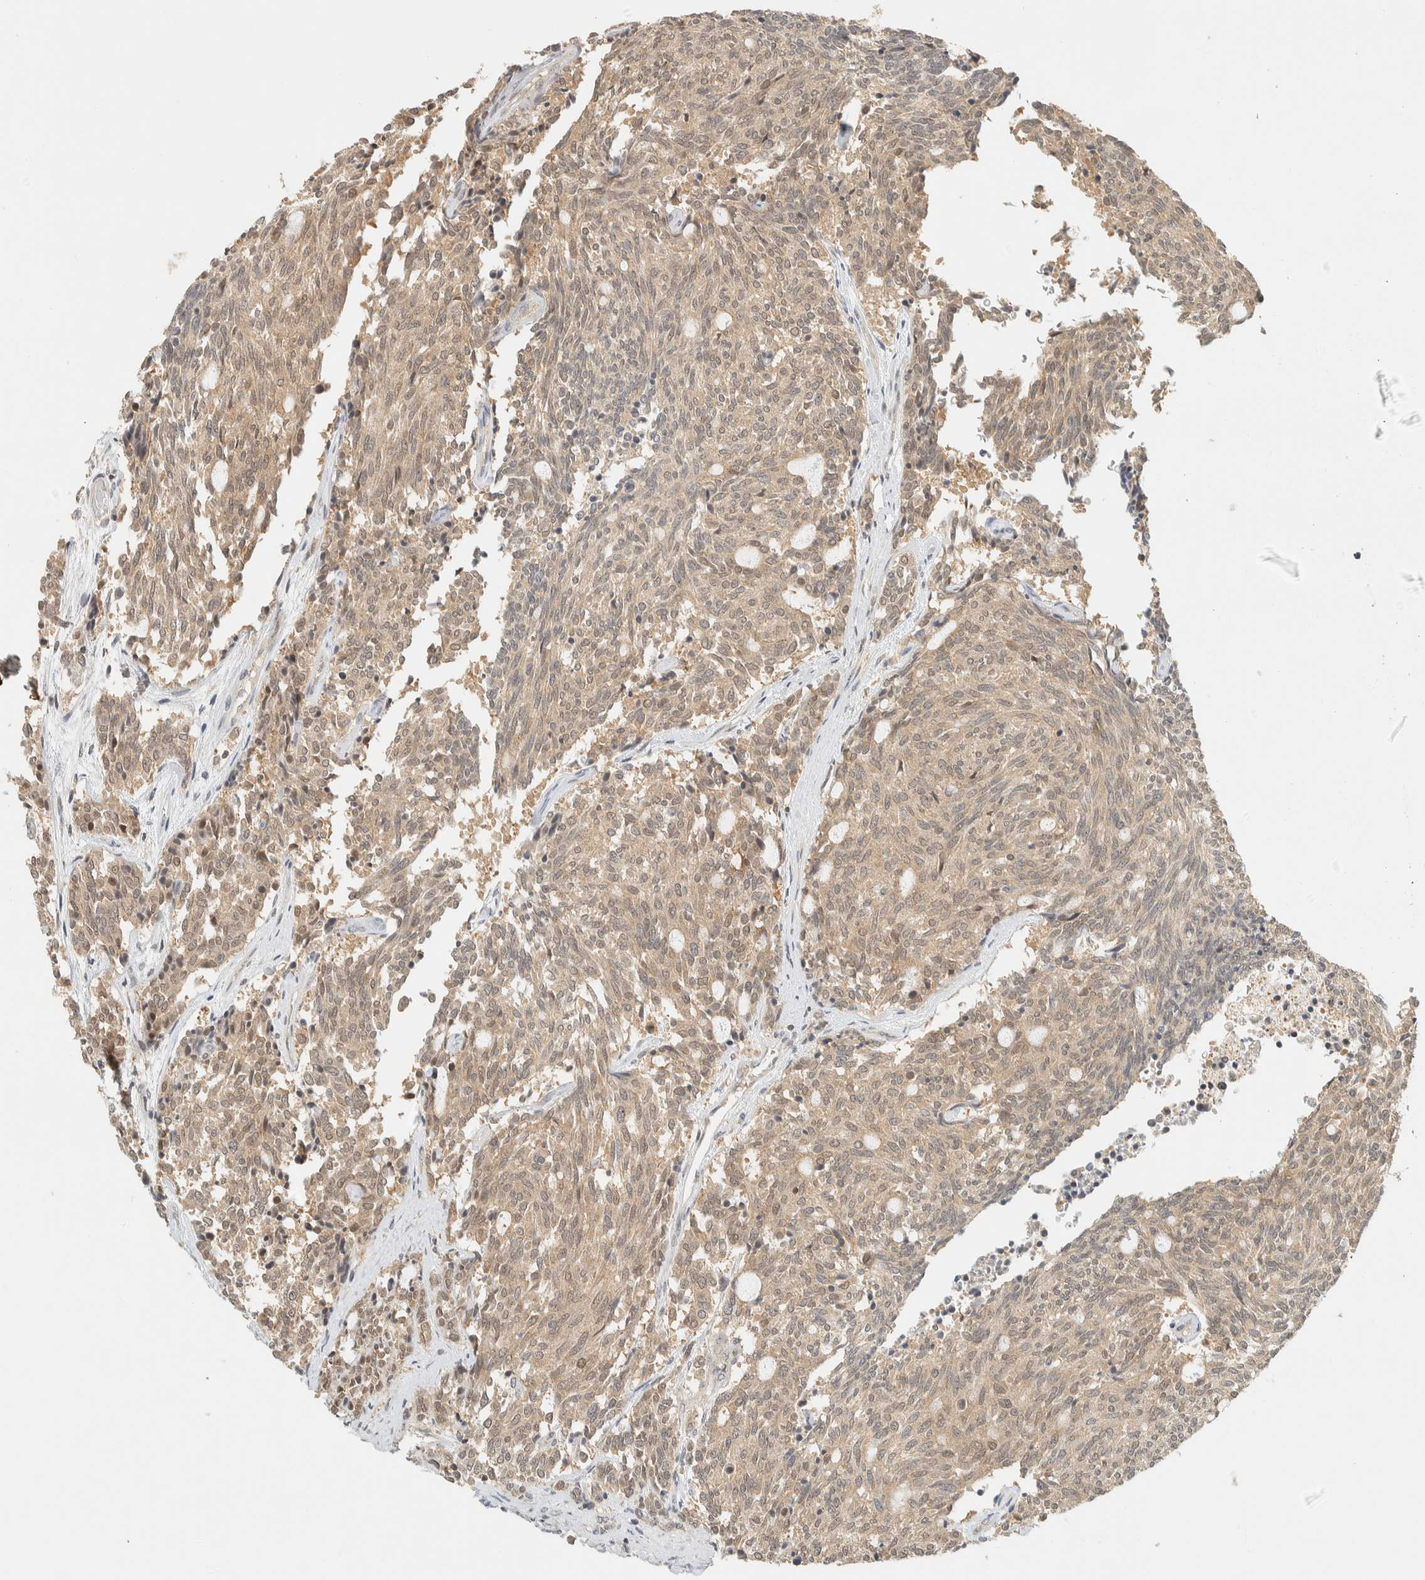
{"staining": {"intensity": "weak", "quantity": ">75%", "location": "cytoplasmic/membranous"}, "tissue": "carcinoid", "cell_type": "Tumor cells", "image_type": "cancer", "snomed": [{"axis": "morphology", "description": "Carcinoid, malignant, NOS"}, {"axis": "topography", "description": "Pancreas"}], "caption": "A high-resolution photomicrograph shows IHC staining of carcinoid (malignant), which reveals weak cytoplasmic/membranous positivity in about >75% of tumor cells.", "gene": "KIFAP3", "patient": {"sex": "female", "age": 54}}